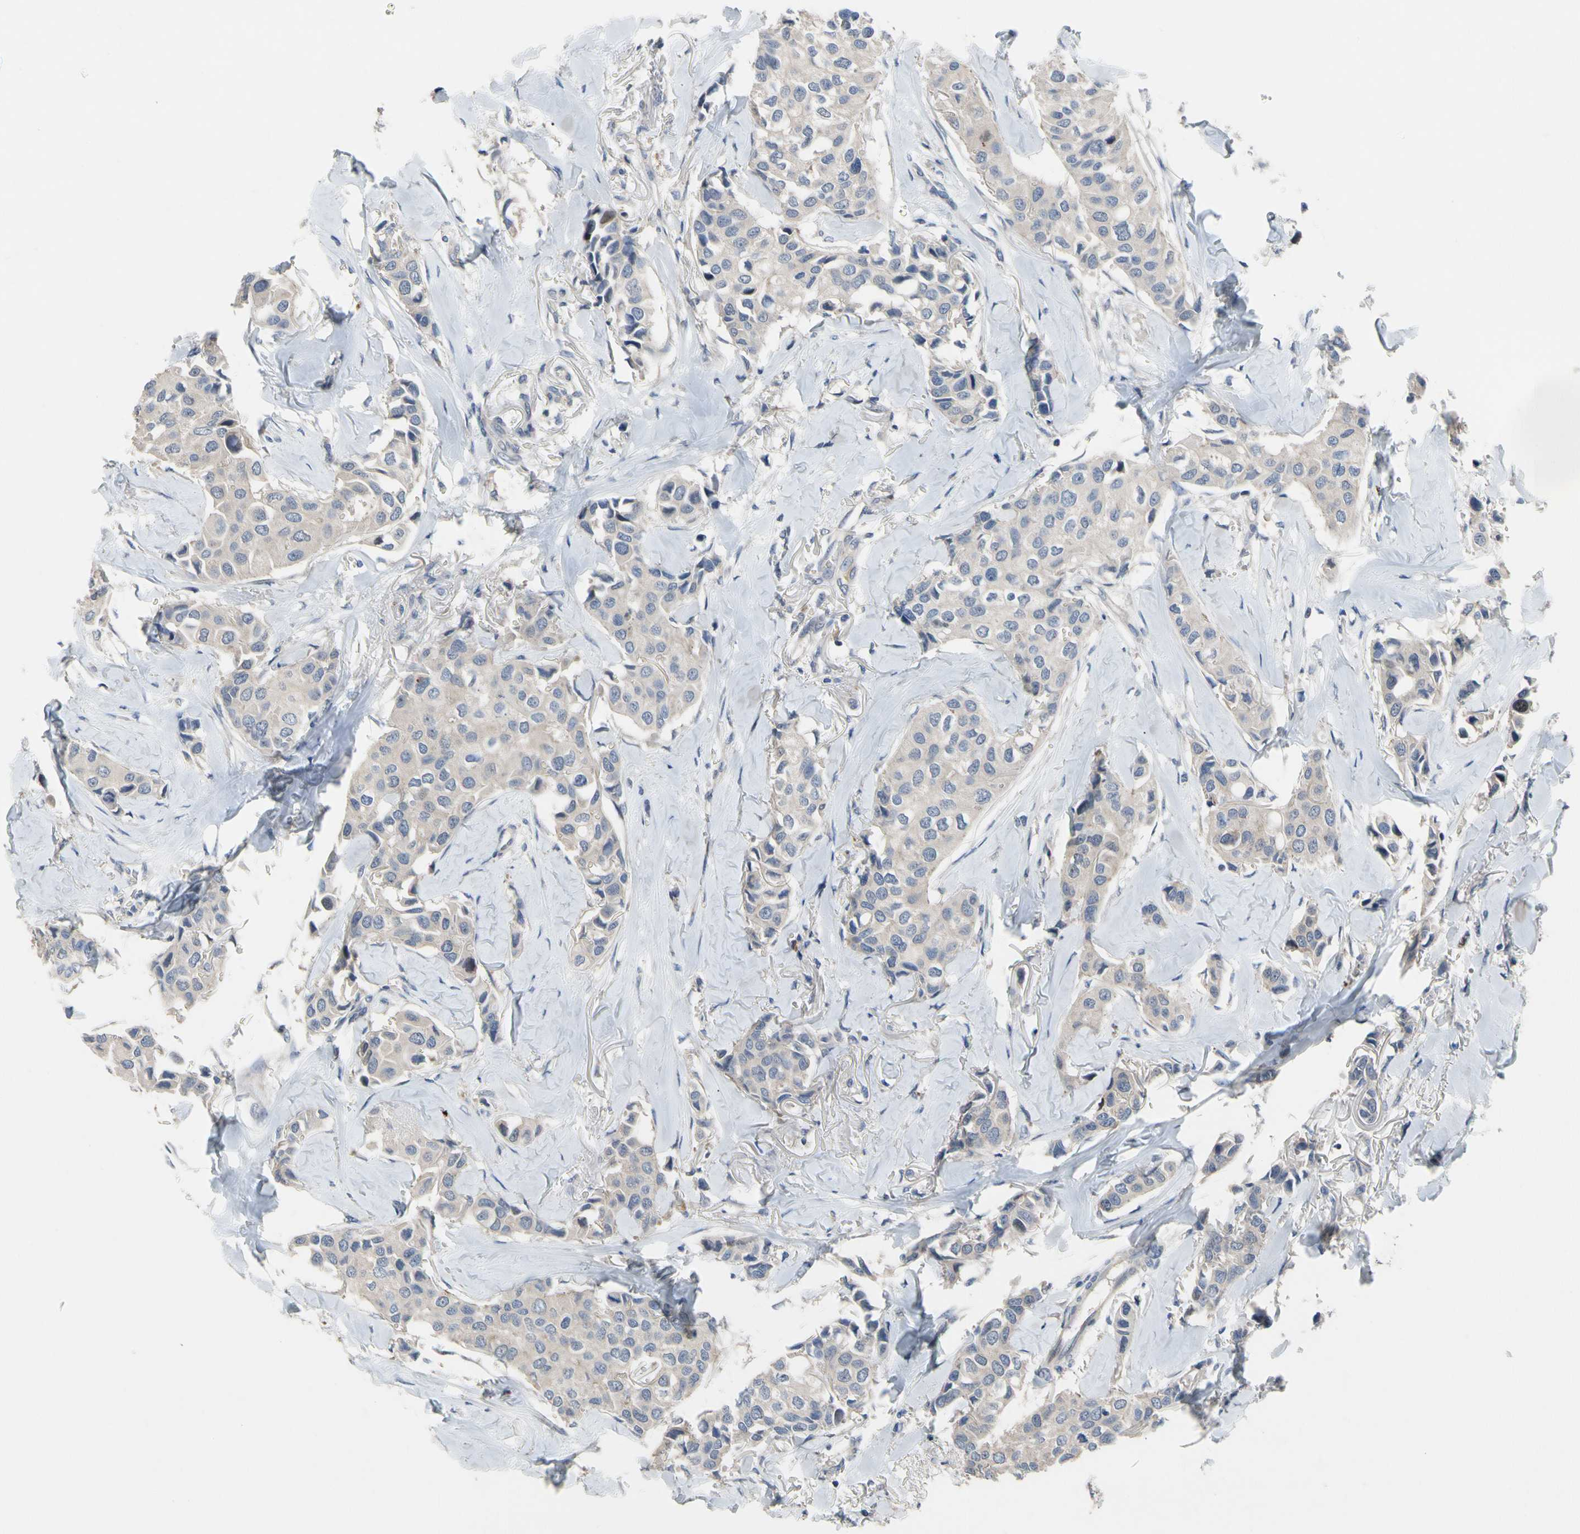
{"staining": {"intensity": "weak", "quantity": "25%-75%", "location": "cytoplasmic/membranous"}, "tissue": "breast cancer", "cell_type": "Tumor cells", "image_type": "cancer", "snomed": [{"axis": "morphology", "description": "Duct carcinoma"}, {"axis": "topography", "description": "Breast"}], "caption": "Tumor cells show low levels of weak cytoplasmic/membranous positivity in approximately 25%-75% of cells in human breast infiltrating ductal carcinoma.", "gene": "HMGCR", "patient": {"sex": "female", "age": 80}}